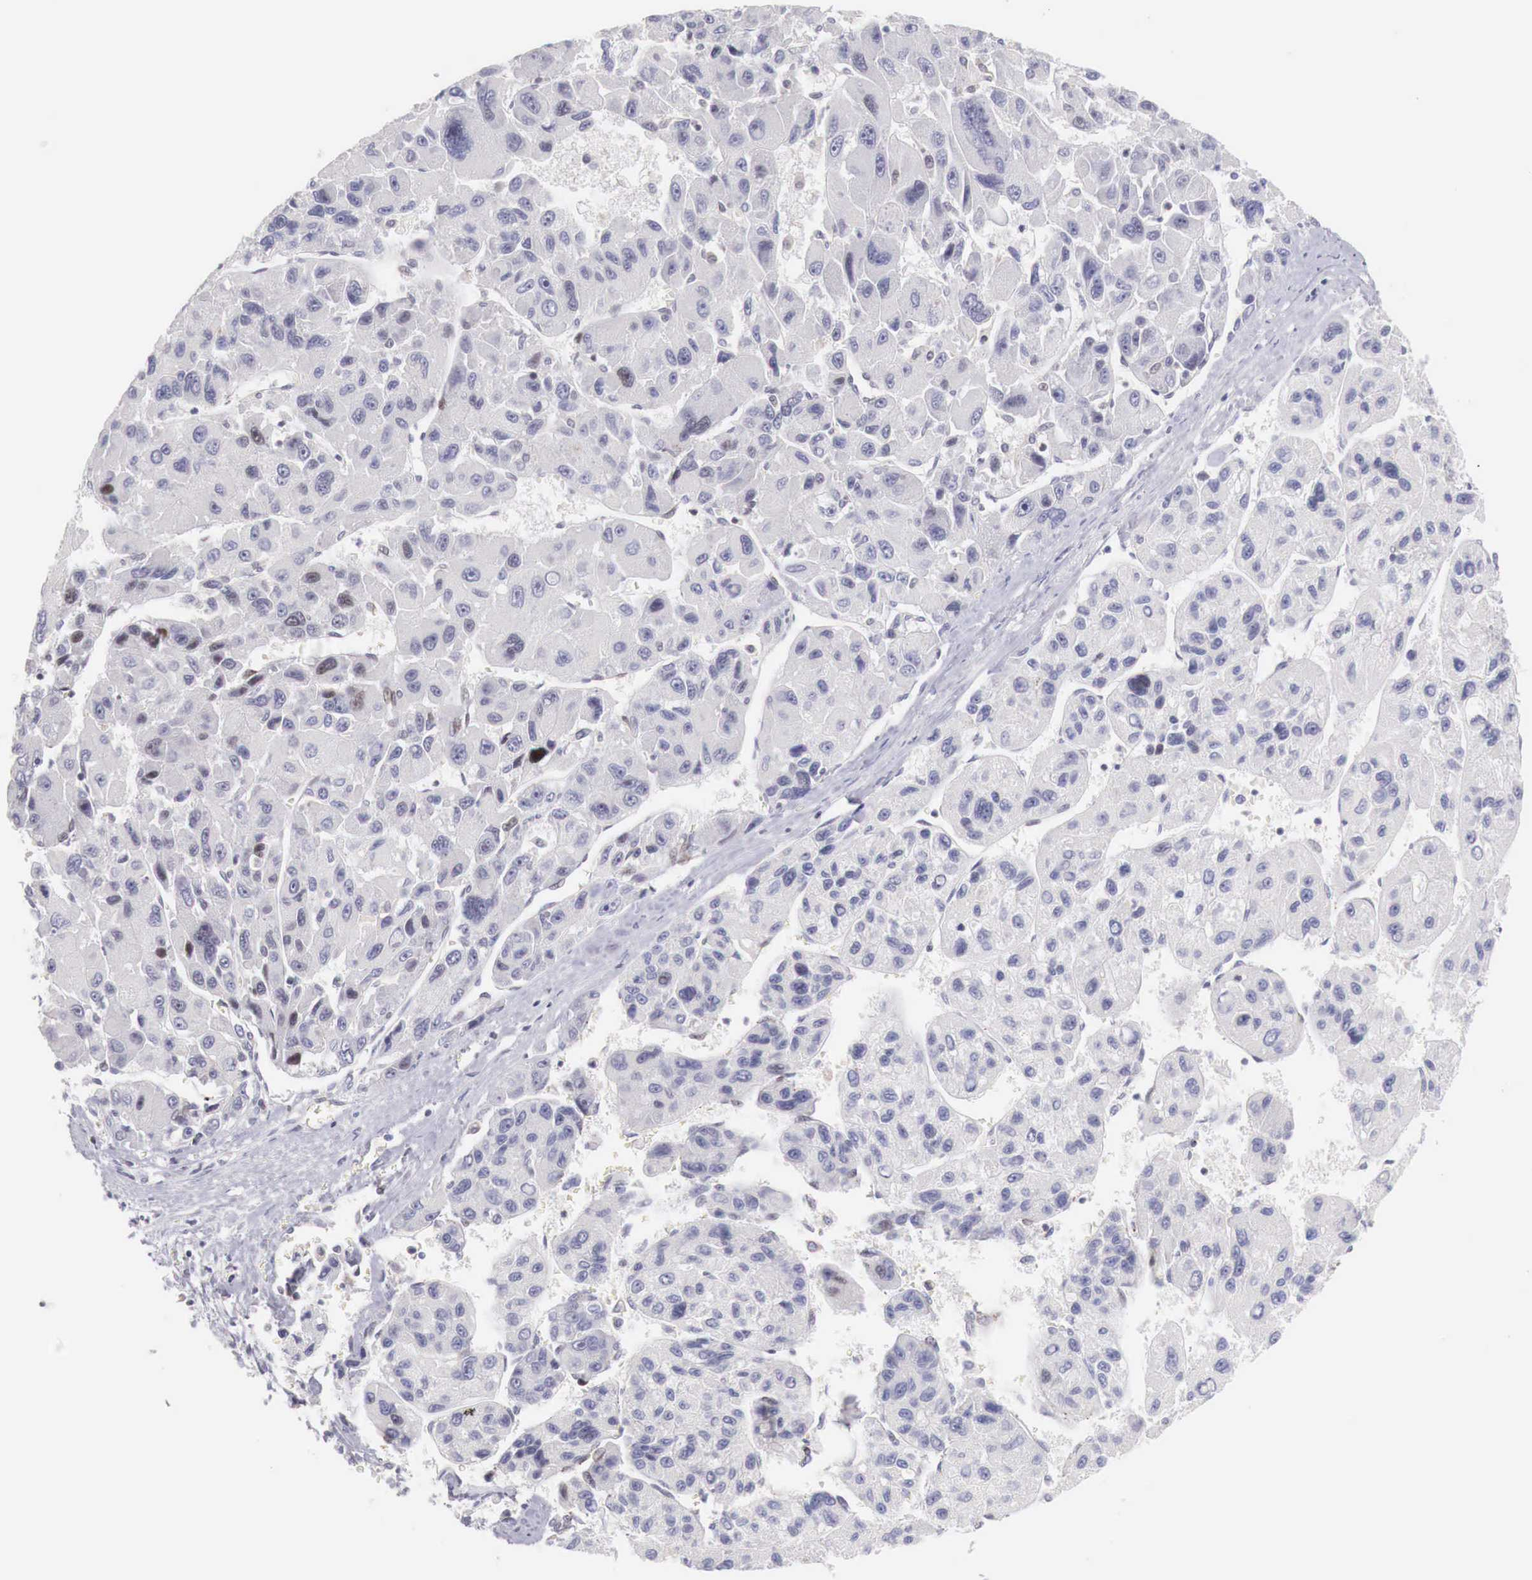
{"staining": {"intensity": "weak", "quantity": "<25%", "location": "none"}, "tissue": "liver cancer", "cell_type": "Tumor cells", "image_type": "cancer", "snomed": [{"axis": "morphology", "description": "Carcinoma, Hepatocellular, NOS"}, {"axis": "topography", "description": "Liver"}], "caption": "A micrograph of human liver cancer (hepatocellular carcinoma) is negative for staining in tumor cells.", "gene": "CLCN5", "patient": {"sex": "male", "age": 64}}